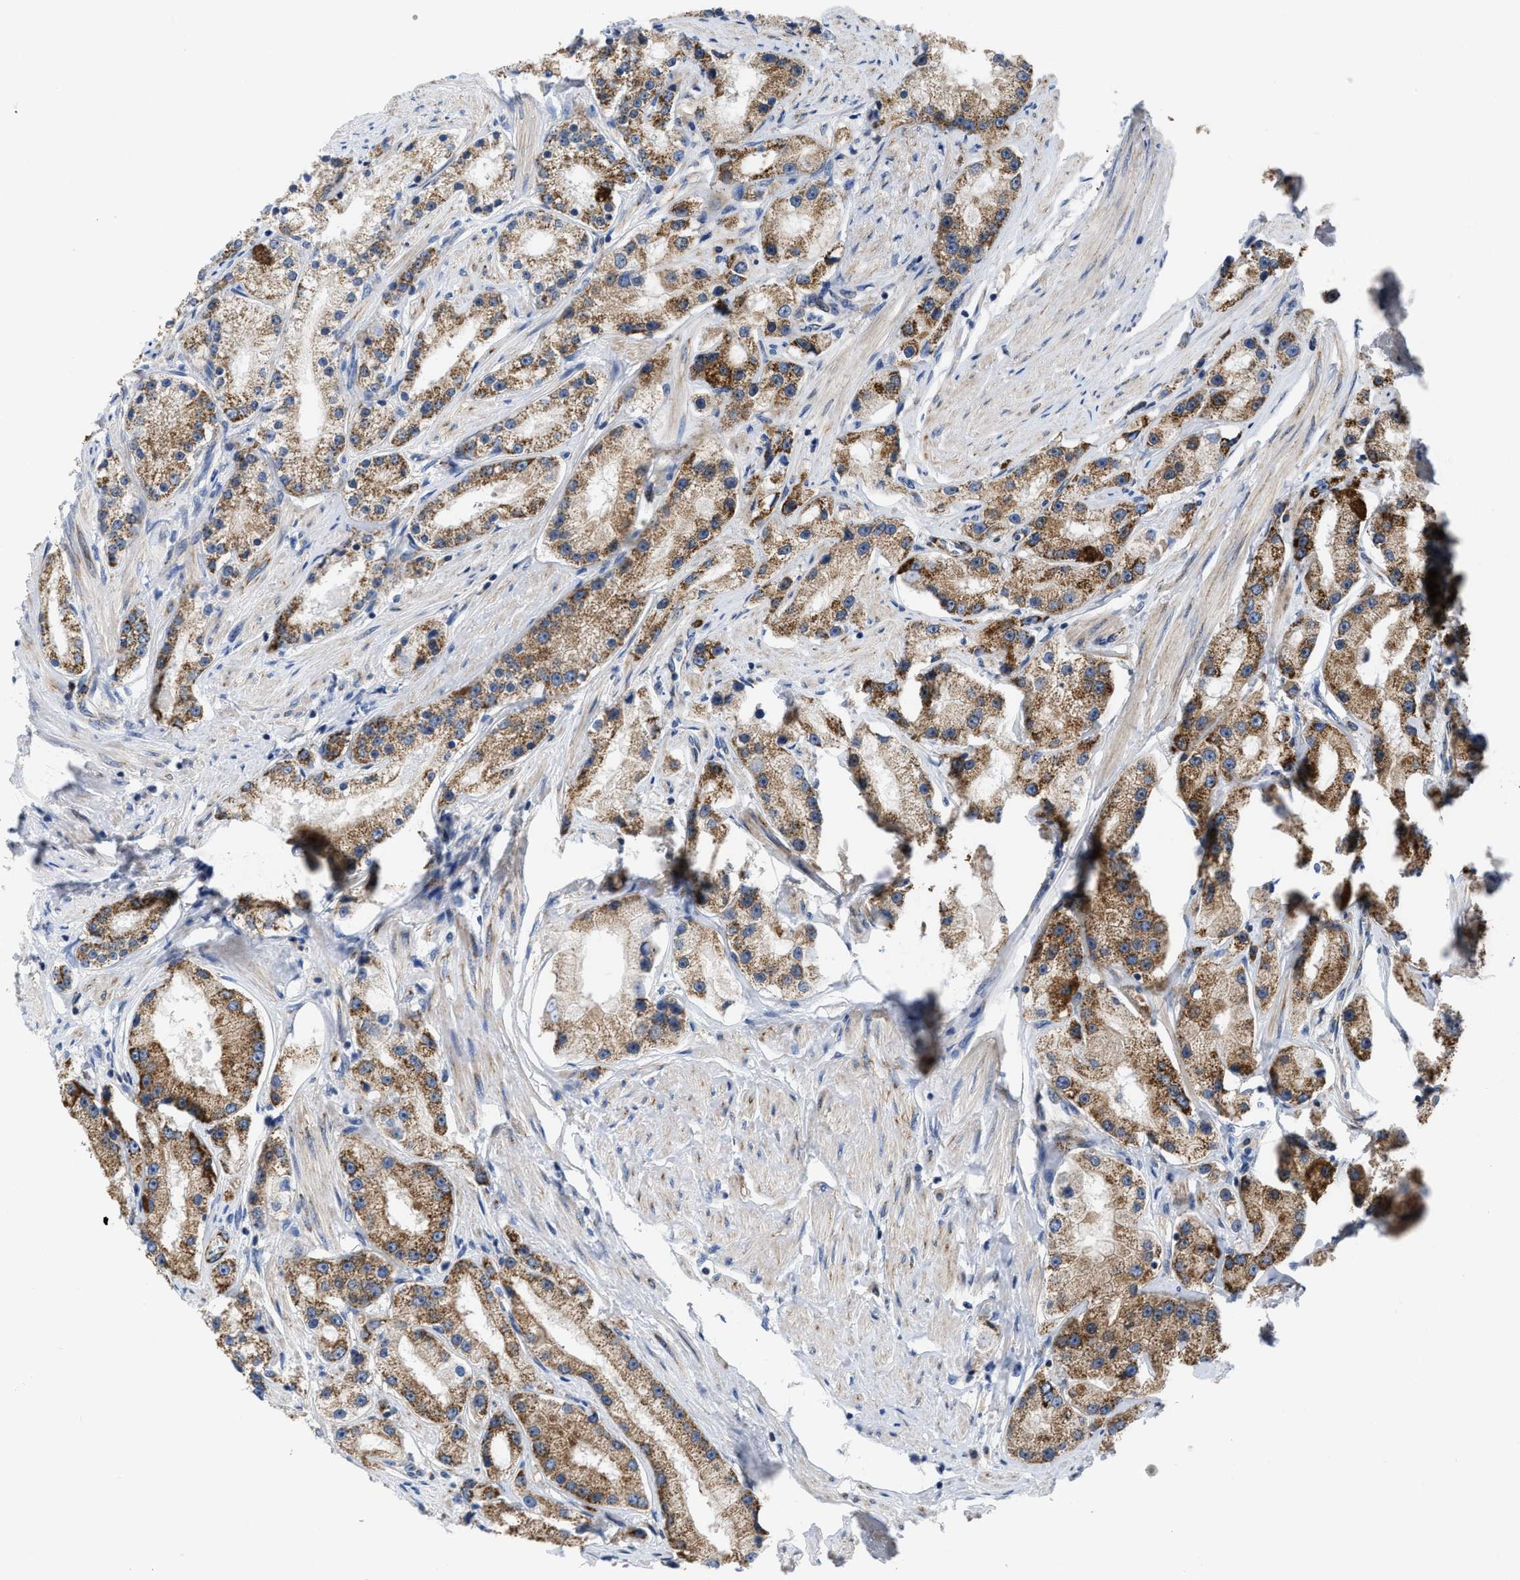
{"staining": {"intensity": "moderate", "quantity": ">75%", "location": "cytoplasmic/membranous"}, "tissue": "prostate cancer", "cell_type": "Tumor cells", "image_type": "cancer", "snomed": [{"axis": "morphology", "description": "Adenocarcinoma, Low grade"}, {"axis": "topography", "description": "Prostate"}], "caption": "DAB immunohistochemical staining of human prostate cancer shows moderate cytoplasmic/membranous protein expression in approximately >75% of tumor cells.", "gene": "AKAP1", "patient": {"sex": "male", "age": 63}}